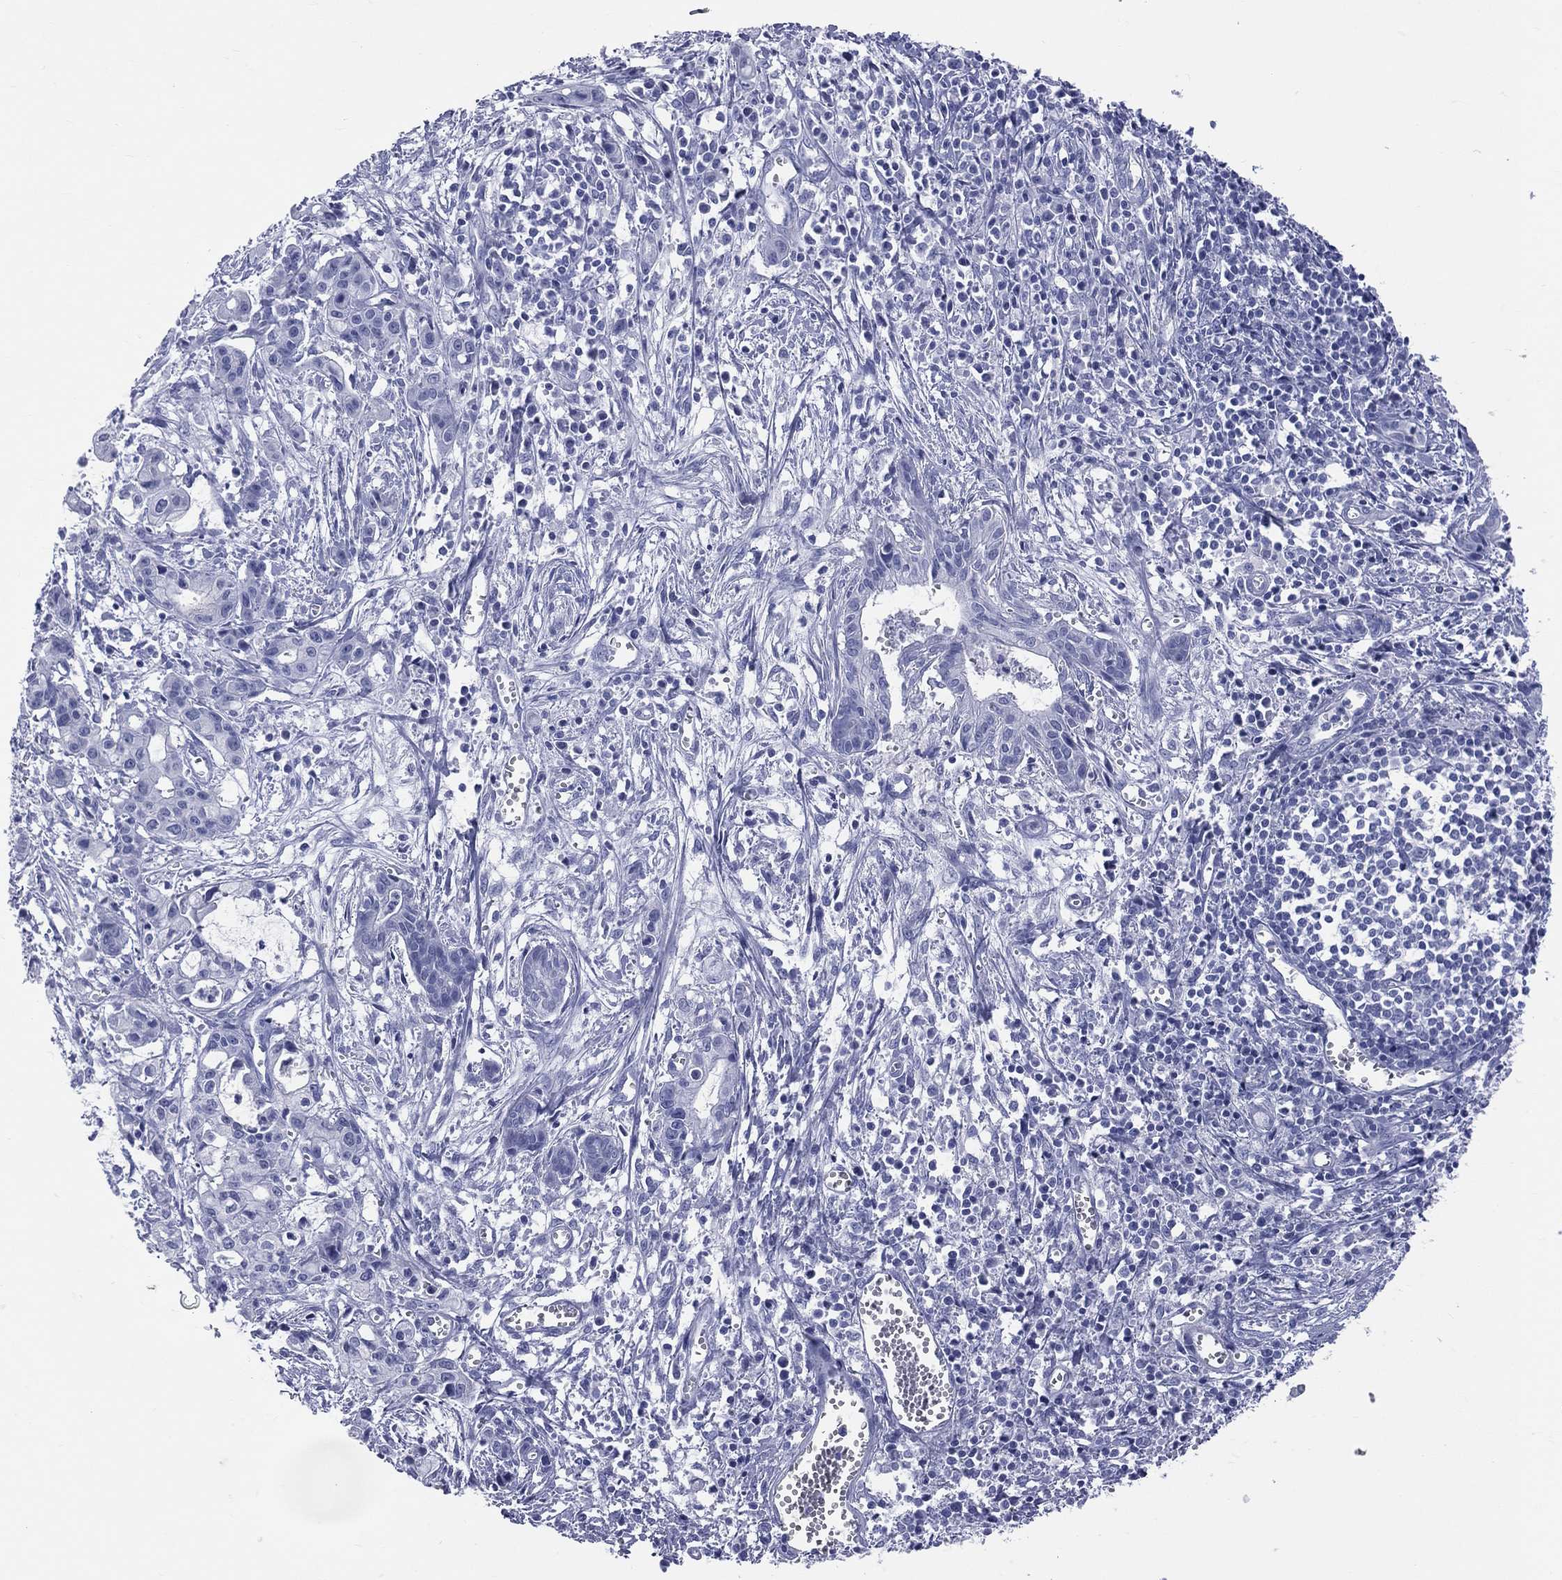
{"staining": {"intensity": "negative", "quantity": "none", "location": "none"}, "tissue": "pancreatic cancer", "cell_type": "Tumor cells", "image_type": "cancer", "snomed": [{"axis": "morphology", "description": "Adenocarcinoma, NOS"}, {"axis": "topography", "description": "Pancreas"}], "caption": "There is no significant positivity in tumor cells of pancreatic cancer (adenocarcinoma).", "gene": "CYLC1", "patient": {"sex": "male", "age": 48}}